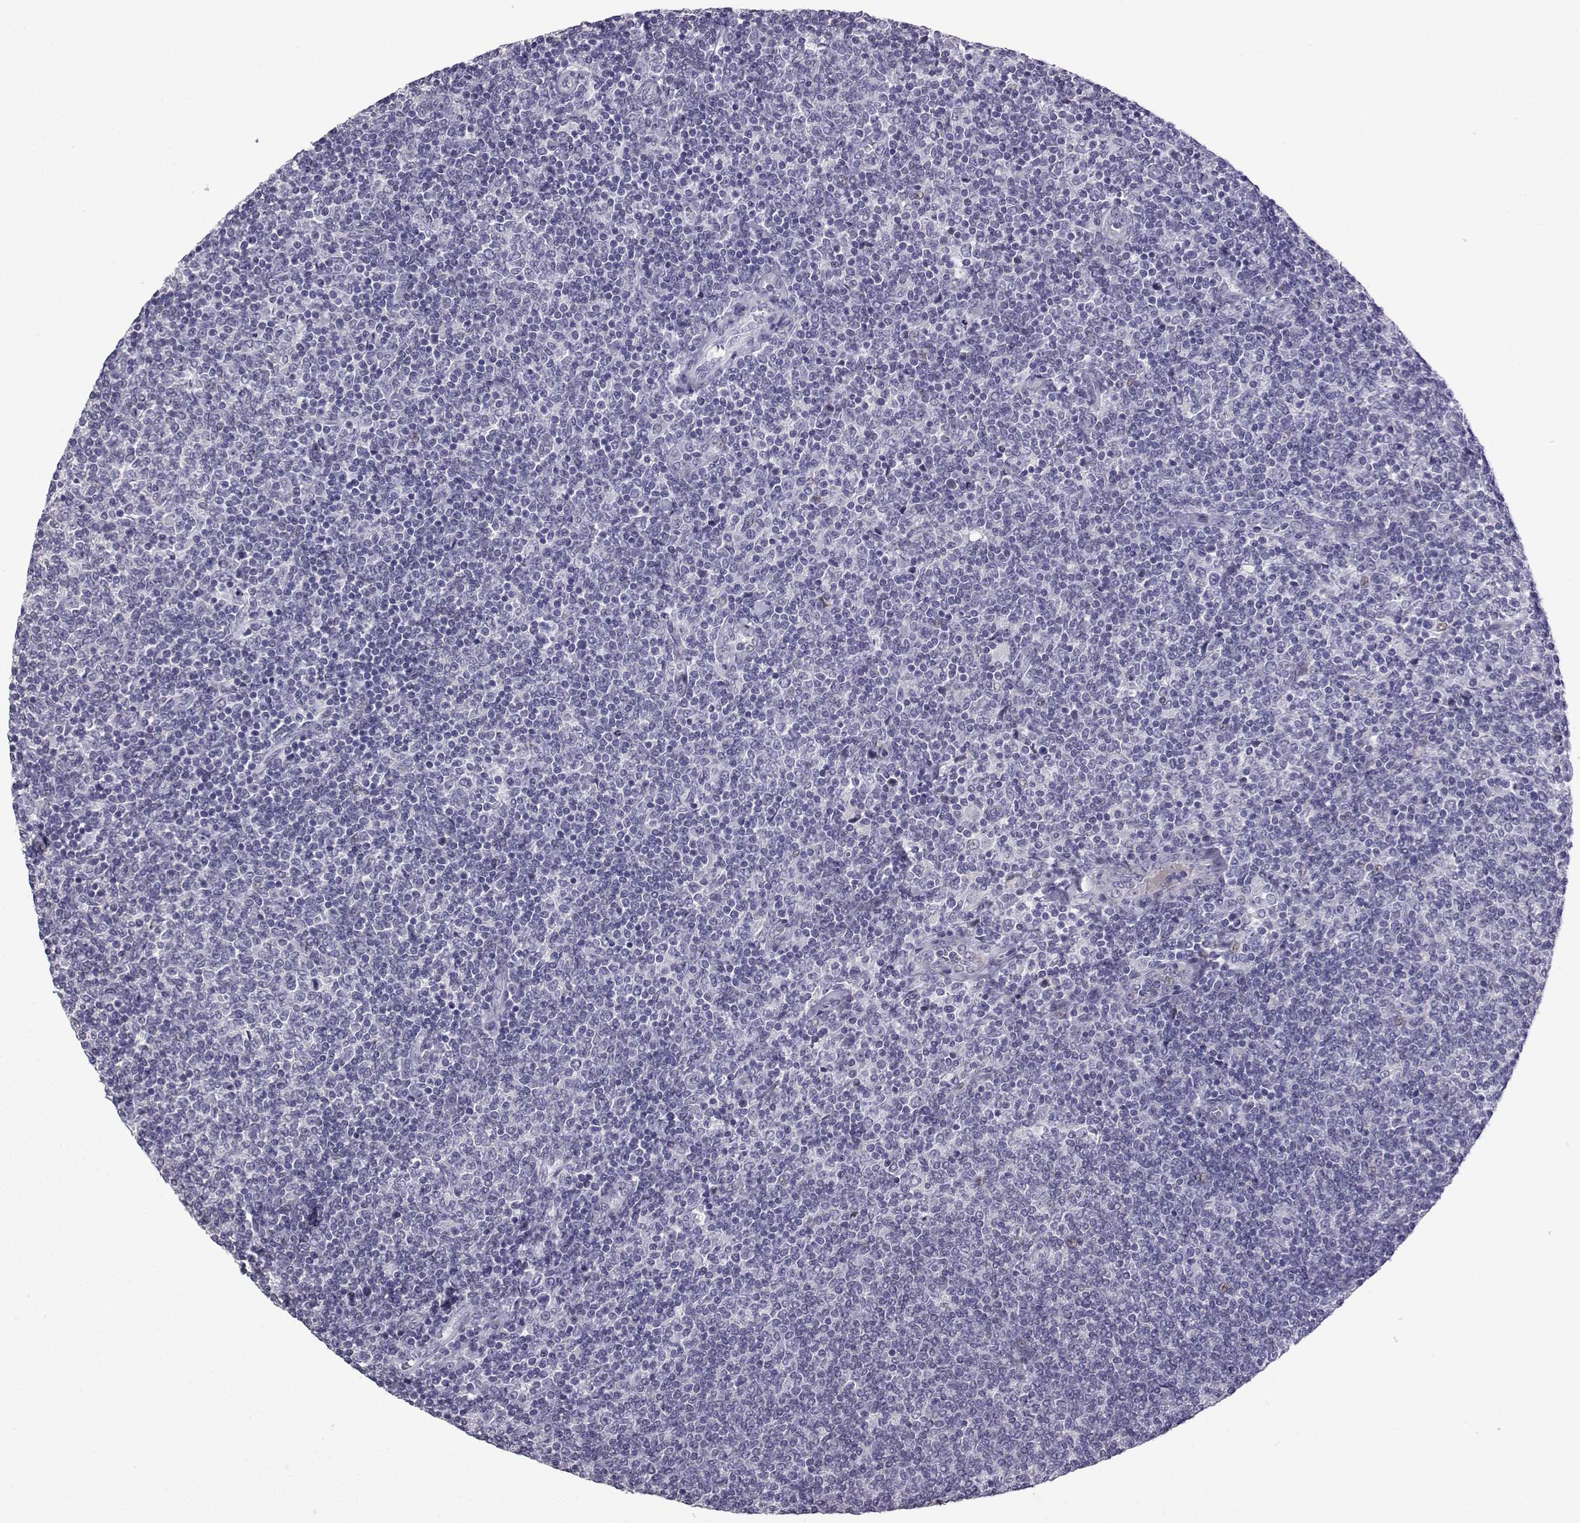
{"staining": {"intensity": "negative", "quantity": "none", "location": "none"}, "tissue": "lymphoma", "cell_type": "Tumor cells", "image_type": "cancer", "snomed": [{"axis": "morphology", "description": "Malignant lymphoma, non-Hodgkin's type, Low grade"}, {"axis": "topography", "description": "Lymph node"}], "caption": "Immunohistochemical staining of lymphoma displays no significant positivity in tumor cells.", "gene": "CFAP70", "patient": {"sex": "male", "age": 52}}